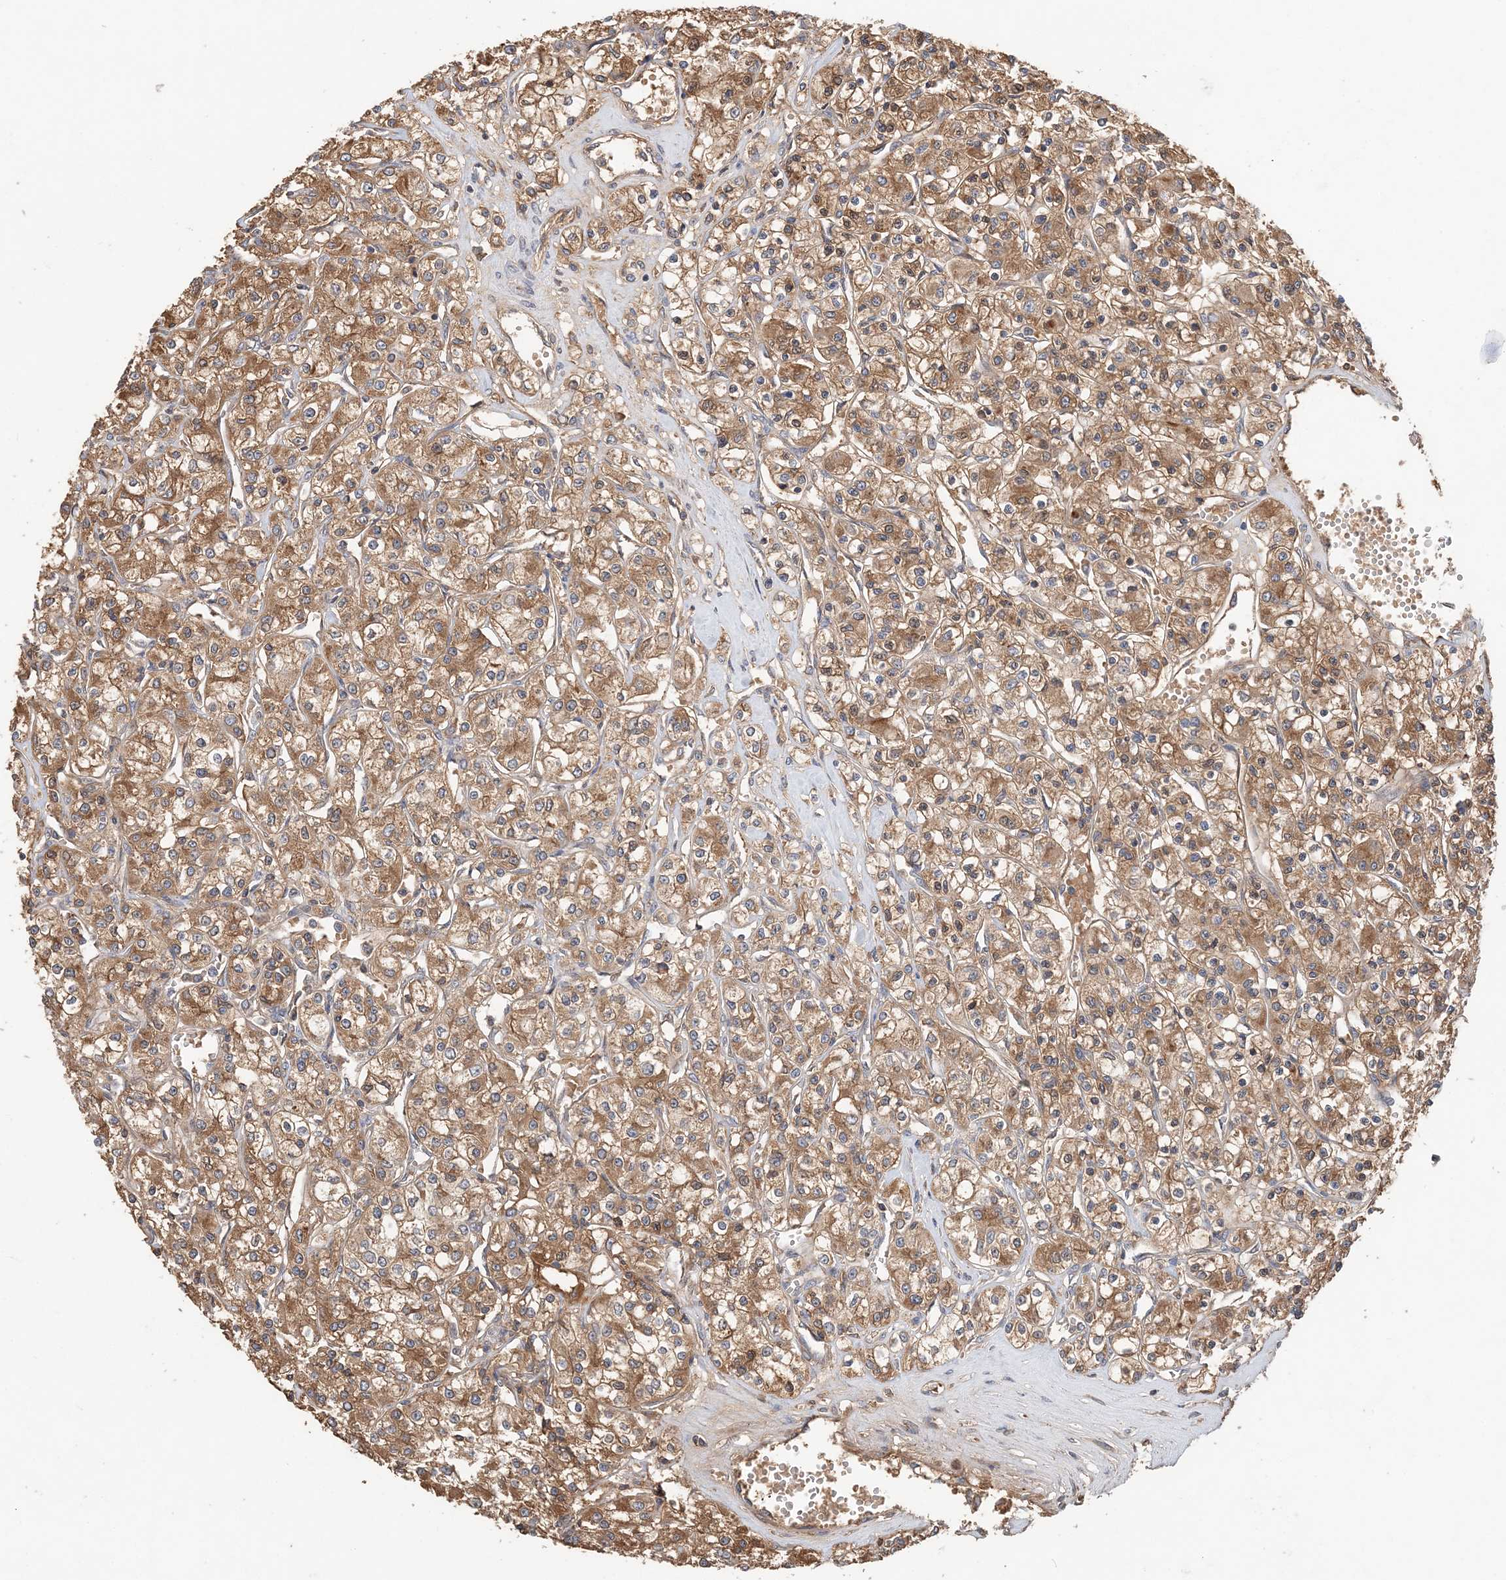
{"staining": {"intensity": "moderate", "quantity": ">75%", "location": "cytoplasmic/membranous"}, "tissue": "renal cancer", "cell_type": "Tumor cells", "image_type": "cancer", "snomed": [{"axis": "morphology", "description": "Adenocarcinoma, NOS"}, {"axis": "topography", "description": "Kidney"}], "caption": "This photomicrograph reveals immunohistochemistry (IHC) staining of human adenocarcinoma (renal), with medium moderate cytoplasmic/membranous positivity in about >75% of tumor cells.", "gene": "SYCP3", "patient": {"sex": "female", "age": 59}}